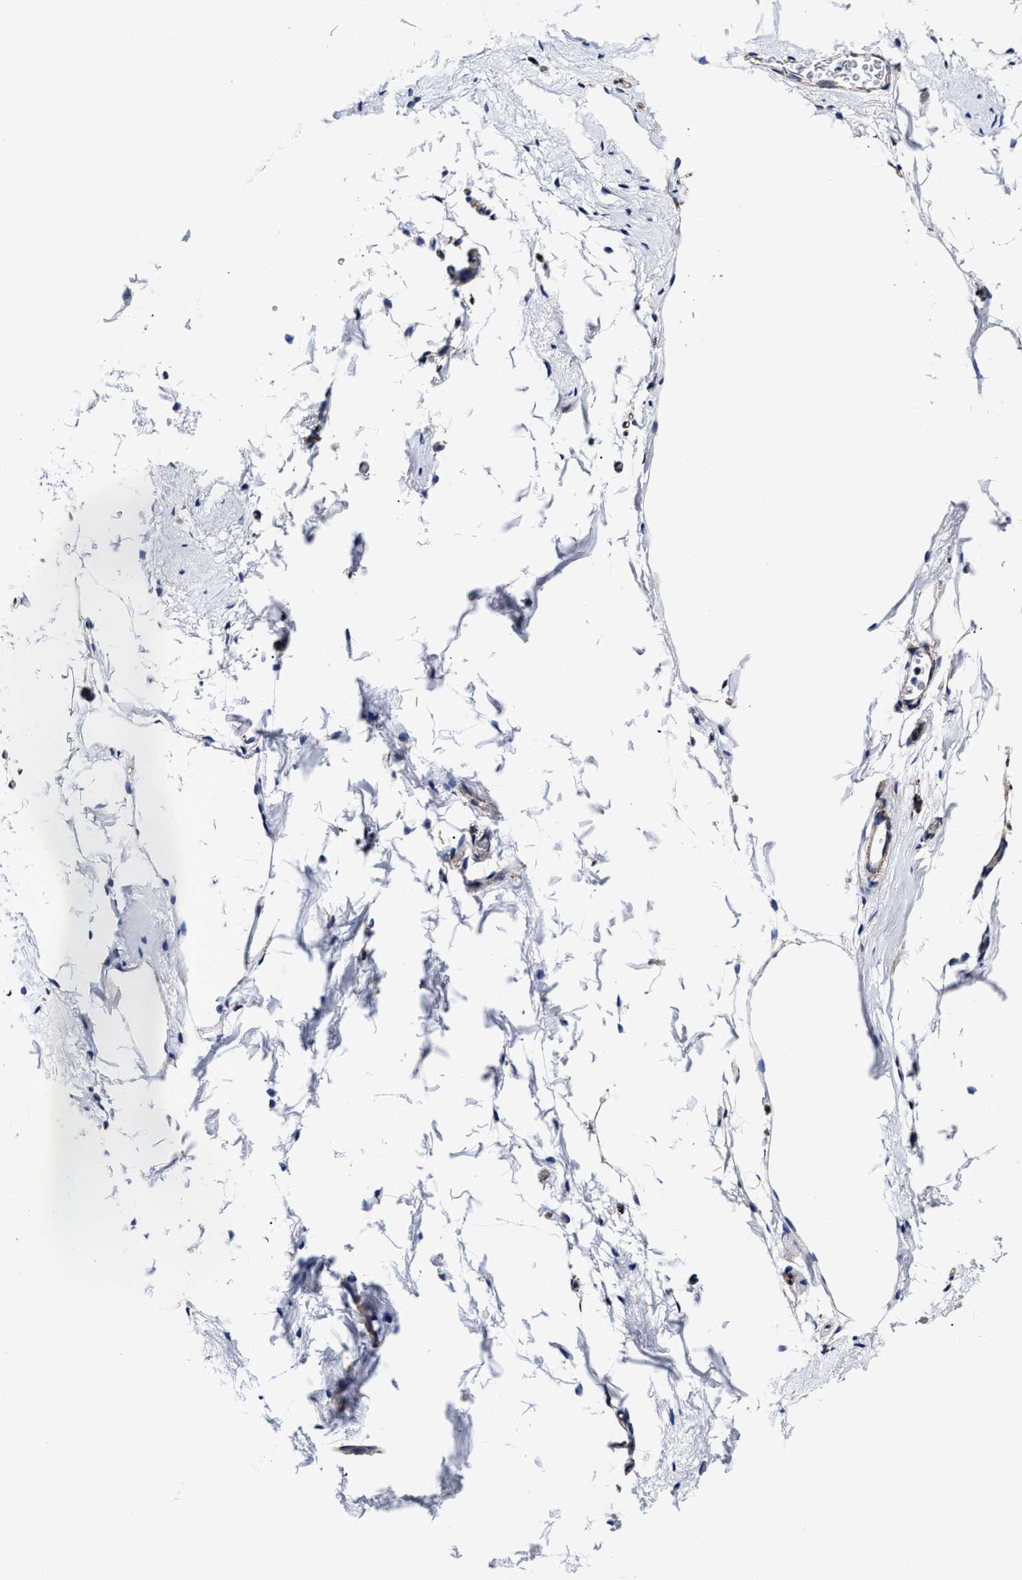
{"staining": {"intensity": "negative", "quantity": "none", "location": "none"}, "tissue": "breast", "cell_type": "Adipocytes", "image_type": "normal", "snomed": [{"axis": "morphology", "description": "Normal tissue, NOS"}, {"axis": "topography", "description": "Breast"}], "caption": "DAB (3,3'-diaminobenzidine) immunohistochemical staining of unremarkable breast shows no significant staining in adipocytes. (DAB IHC, high magnification).", "gene": "HINT2", "patient": {"sex": "female", "age": 62}}